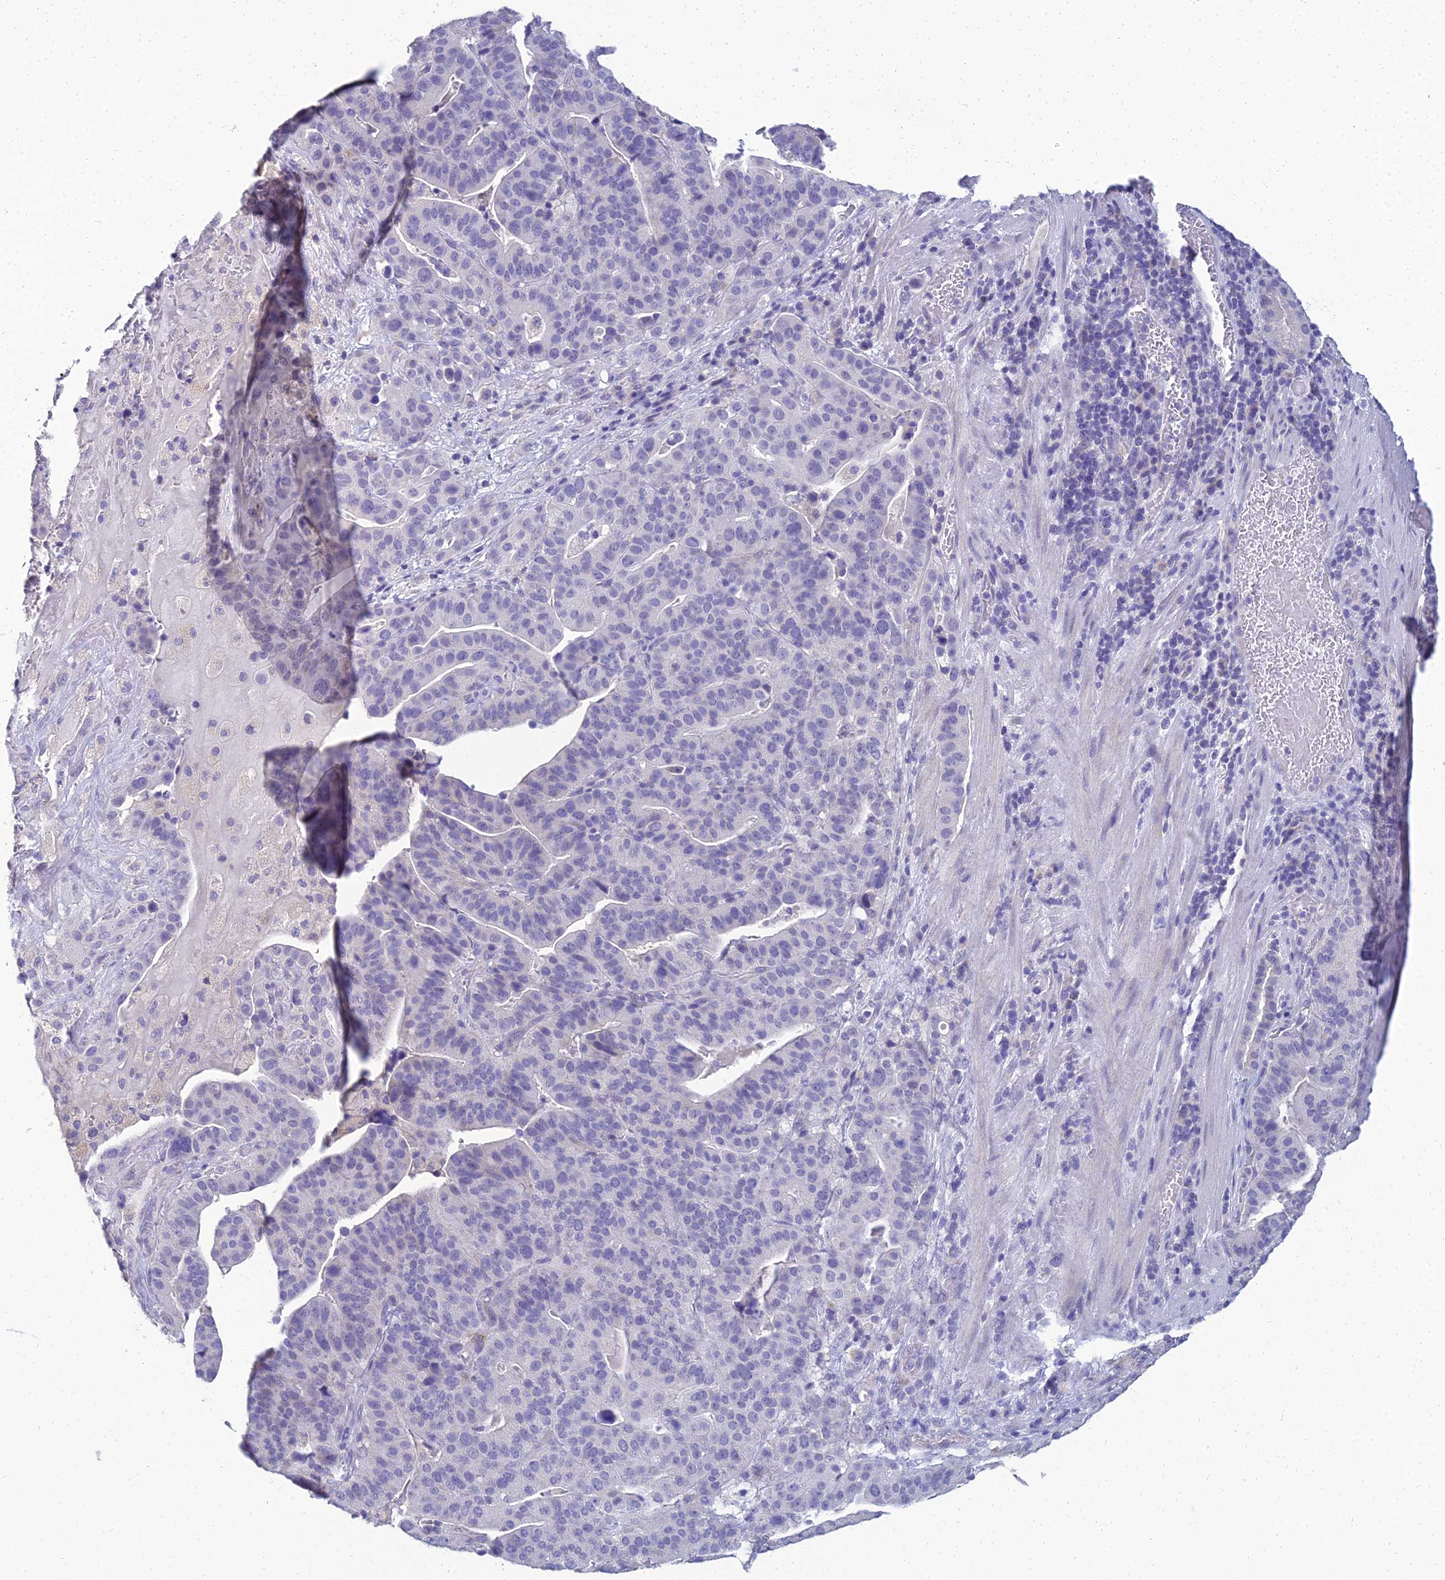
{"staining": {"intensity": "negative", "quantity": "none", "location": "none"}, "tissue": "stomach cancer", "cell_type": "Tumor cells", "image_type": "cancer", "snomed": [{"axis": "morphology", "description": "Adenocarcinoma, NOS"}, {"axis": "topography", "description": "Stomach"}], "caption": "Immunohistochemistry (IHC) photomicrograph of neoplastic tissue: stomach adenocarcinoma stained with DAB (3,3'-diaminobenzidine) shows no significant protein expression in tumor cells.", "gene": "NPY", "patient": {"sex": "male", "age": 48}}